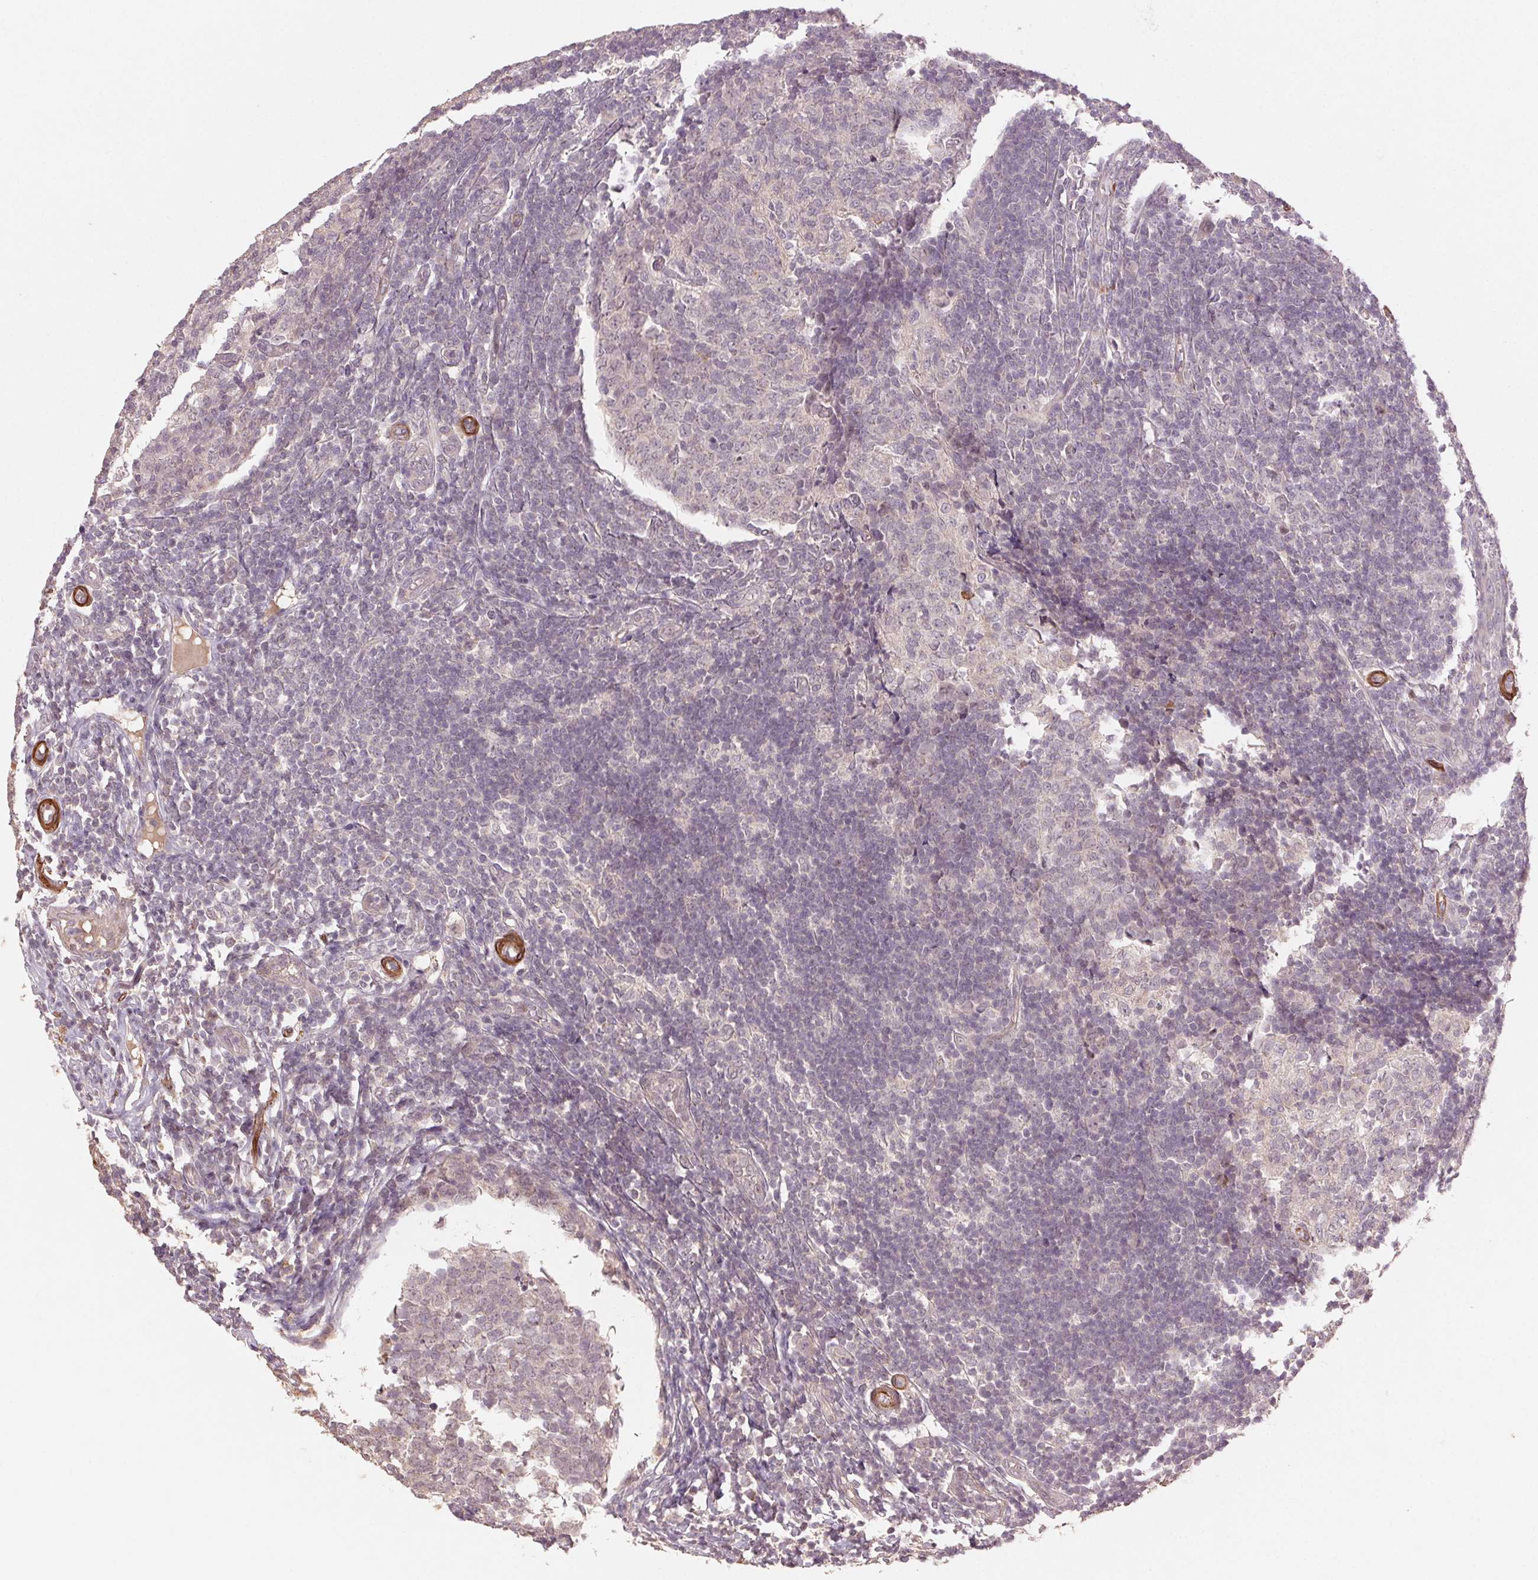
{"staining": {"intensity": "moderate", "quantity": ">75%", "location": "cytoplasmic/membranous"}, "tissue": "appendix", "cell_type": "Glandular cells", "image_type": "normal", "snomed": [{"axis": "morphology", "description": "Normal tissue, NOS"}, {"axis": "topography", "description": "Appendix"}], "caption": "A brown stain highlights moderate cytoplasmic/membranous expression of a protein in glandular cells of normal appendix. Nuclei are stained in blue.", "gene": "SMLR1", "patient": {"sex": "male", "age": 18}}